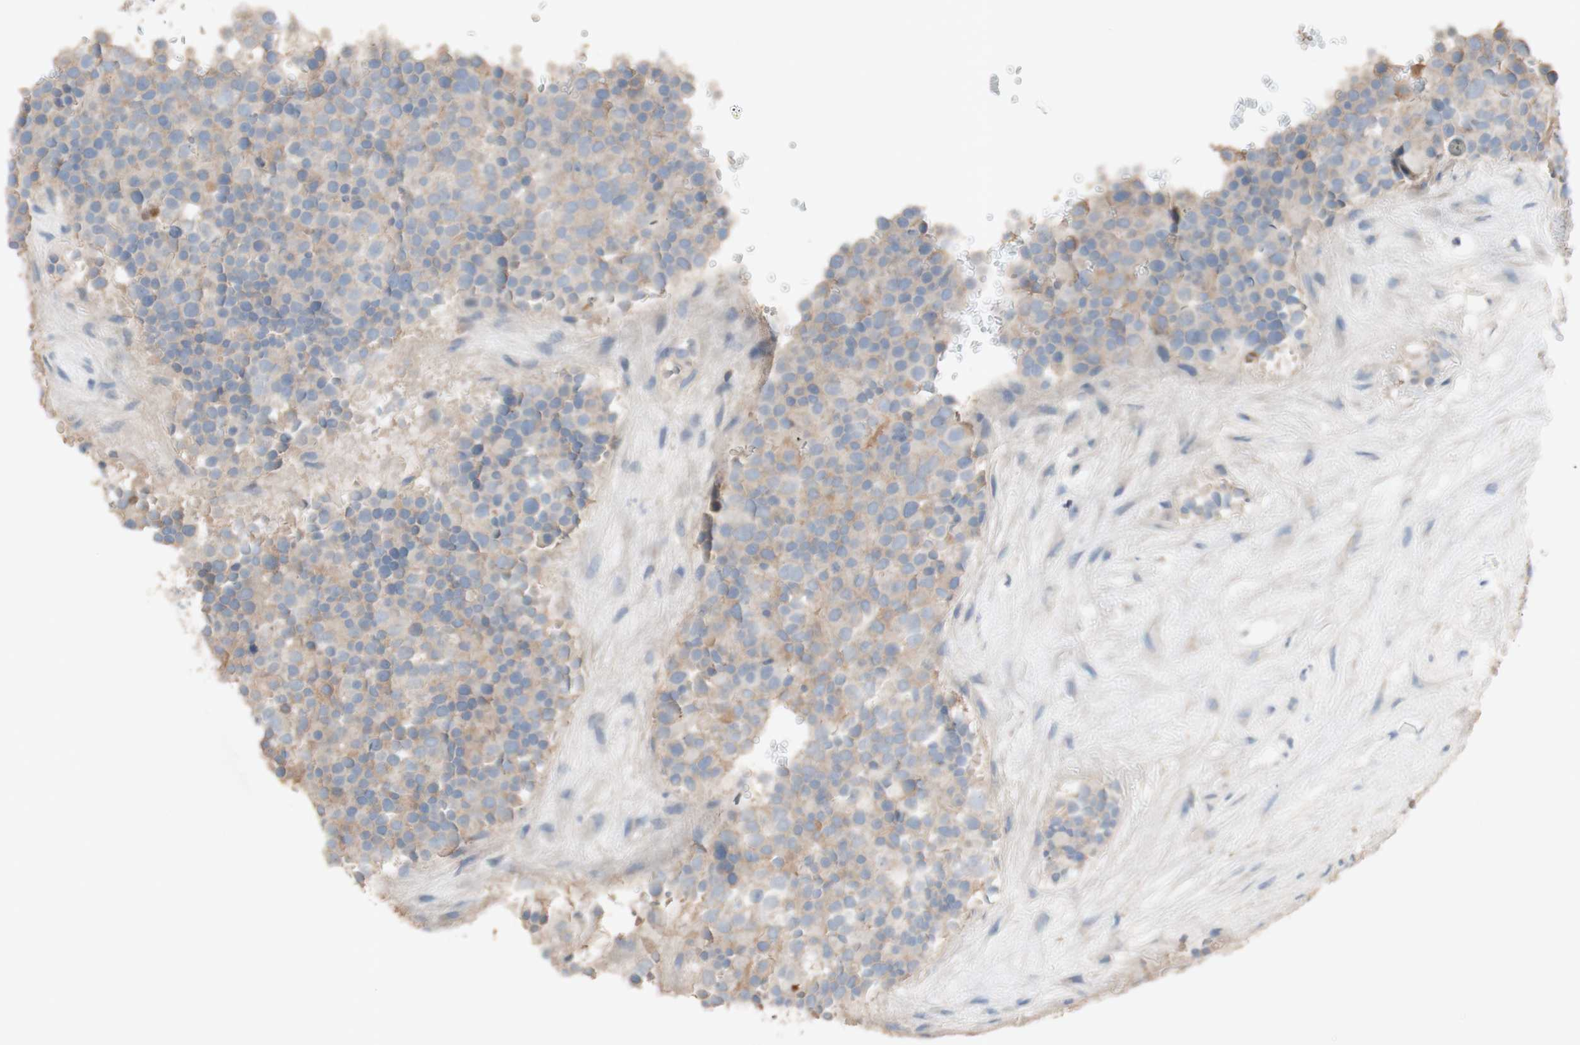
{"staining": {"intensity": "weak", "quantity": "25%-75%", "location": "cytoplasmic/membranous"}, "tissue": "testis cancer", "cell_type": "Tumor cells", "image_type": "cancer", "snomed": [{"axis": "morphology", "description": "Seminoma, NOS"}, {"axis": "topography", "description": "Testis"}], "caption": "Immunohistochemical staining of testis cancer exhibits low levels of weak cytoplasmic/membranous staining in about 25%-75% of tumor cells.", "gene": "PACSIN1", "patient": {"sex": "male", "age": 71}}